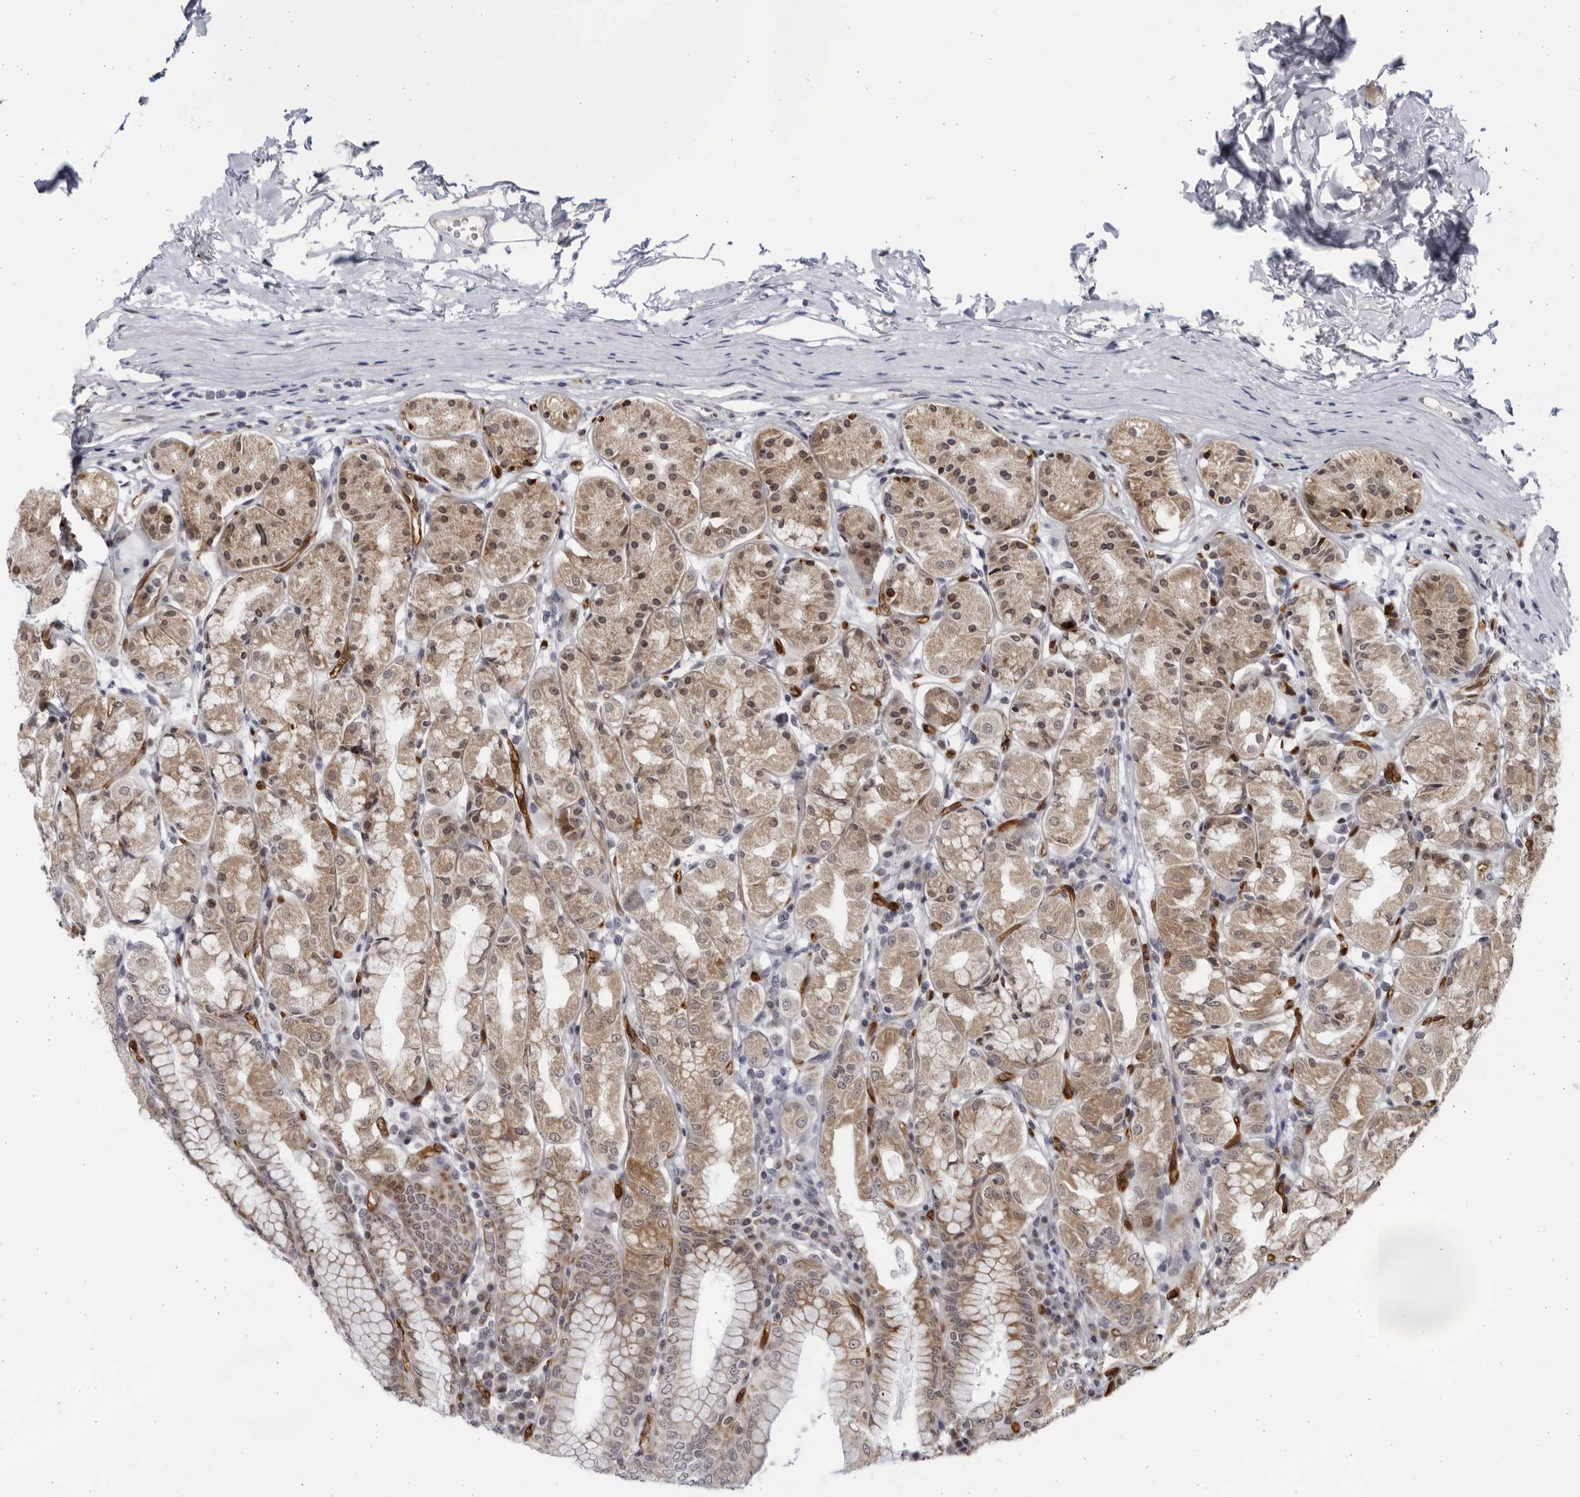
{"staining": {"intensity": "moderate", "quantity": ">75%", "location": "cytoplasmic/membranous,nuclear"}, "tissue": "stomach", "cell_type": "Glandular cells", "image_type": "normal", "snomed": [{"axis": "morphology", "description": "Normal tissue, NOS"}, {"axis": "topography", "description": "Stomach"}, {"axis": "topography", "description": "Stomach, lower"}], "caption": "A medium amount of moderate cytoplasmic/membranous,nuclear staining is identified in approximately >75% of glandular cells in normal stomach. (DAB (3,3'-diaminobenzidine) IHC with brightfield microscopy, high magnification).", "gene": "SLC25A22", "patient": {"sex": "female", "age": 56}}